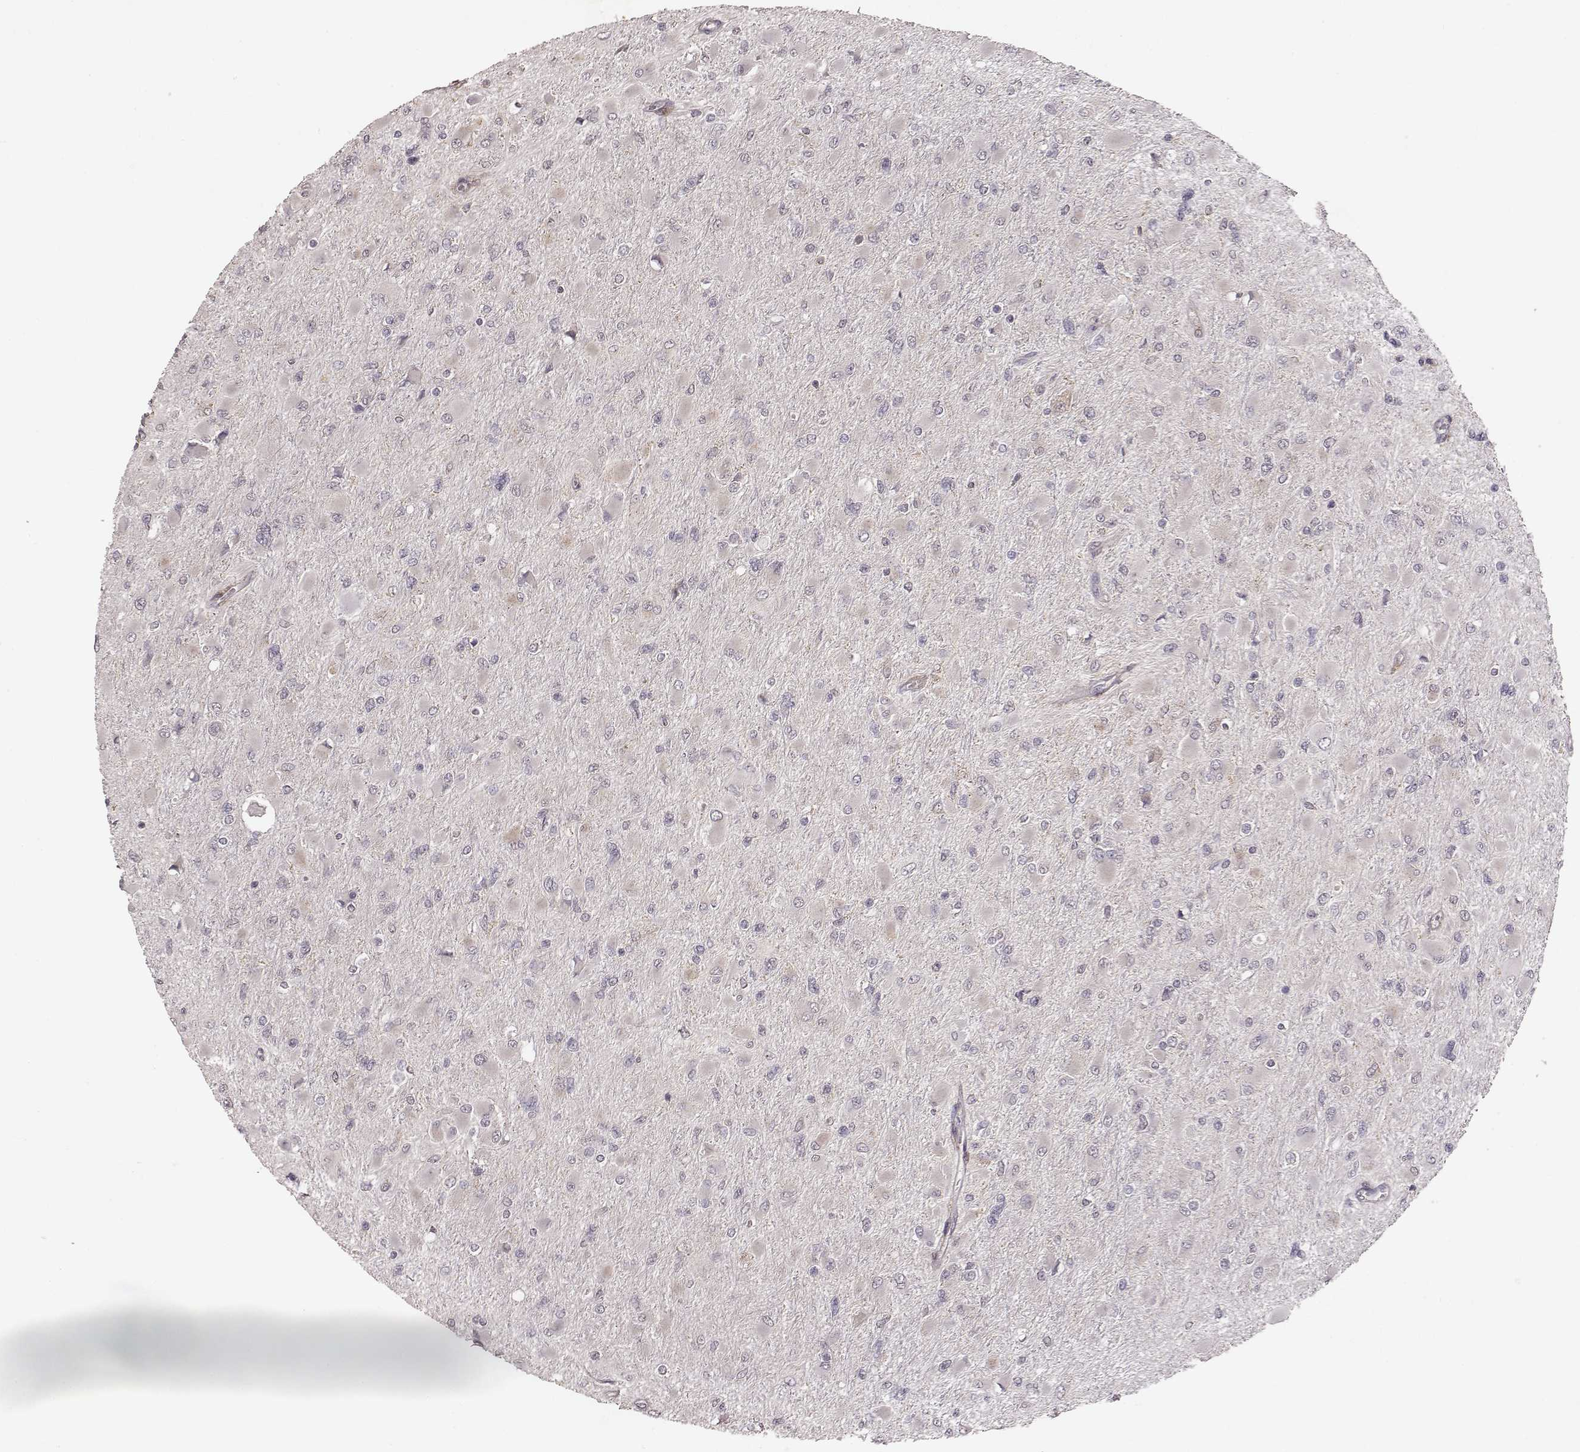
{"staining": {"intensity": "negative", "quantity": "none", "location": "none"}, "tissue": "glioma", "cell_type": "Tumor cells", "image_type": "cancer", "snomed": [{"axis": "morphology", "description": "Glioma, malignant, High grade"}, {"axis": "topography", "description": "Cerebral cortex"}], "caption": "An immunohistochemistry (IHC) histopathology image of glioma is shown. There is no staining in tumor cells of glioma. (Immunohistochemistry (ihc), brightfield microscopy, high magnification).", "gene": "VPS26A", "patient": {"sex": "female", "age": 36}}